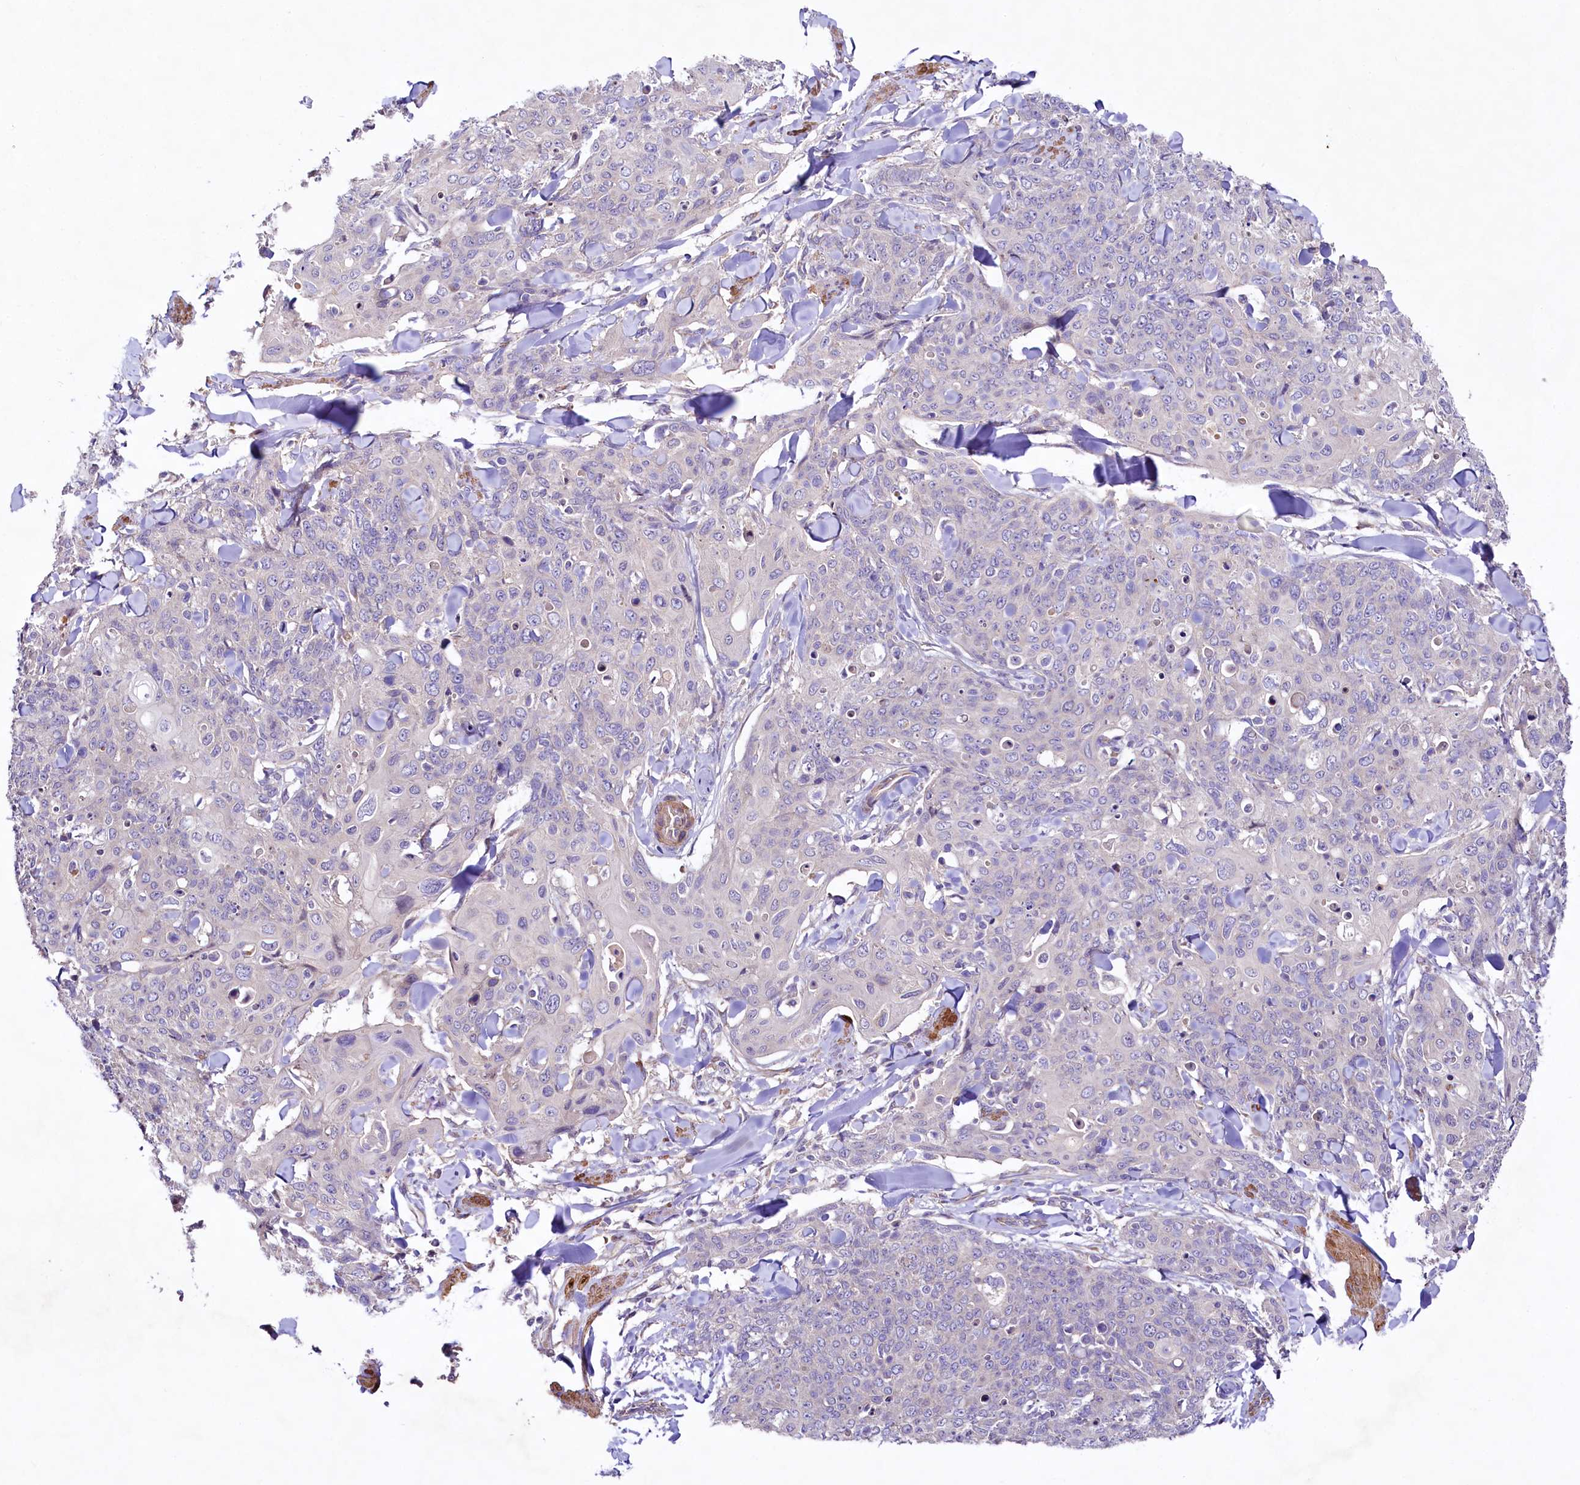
{"staining": {"intensity": "negative", "quantity": "none", "location": "none"}, "tissue": "skin cancer", "cell_type": "Tumor cells", "image_type": "cancer", "snomed": [{"axis": "morphology", "description": "Squamous cell carcinoma, NOS"}, {"axis": "topography", "description": "Skin"}, {"axis": "topography", "description": "Vulva"}], "caption": "A photomicrograph of human squamous cell carcinoma (skin) is negative for staining in tumor cells.", "gene": "VPS11", "patient": {"sex": "female", "age": 85}}